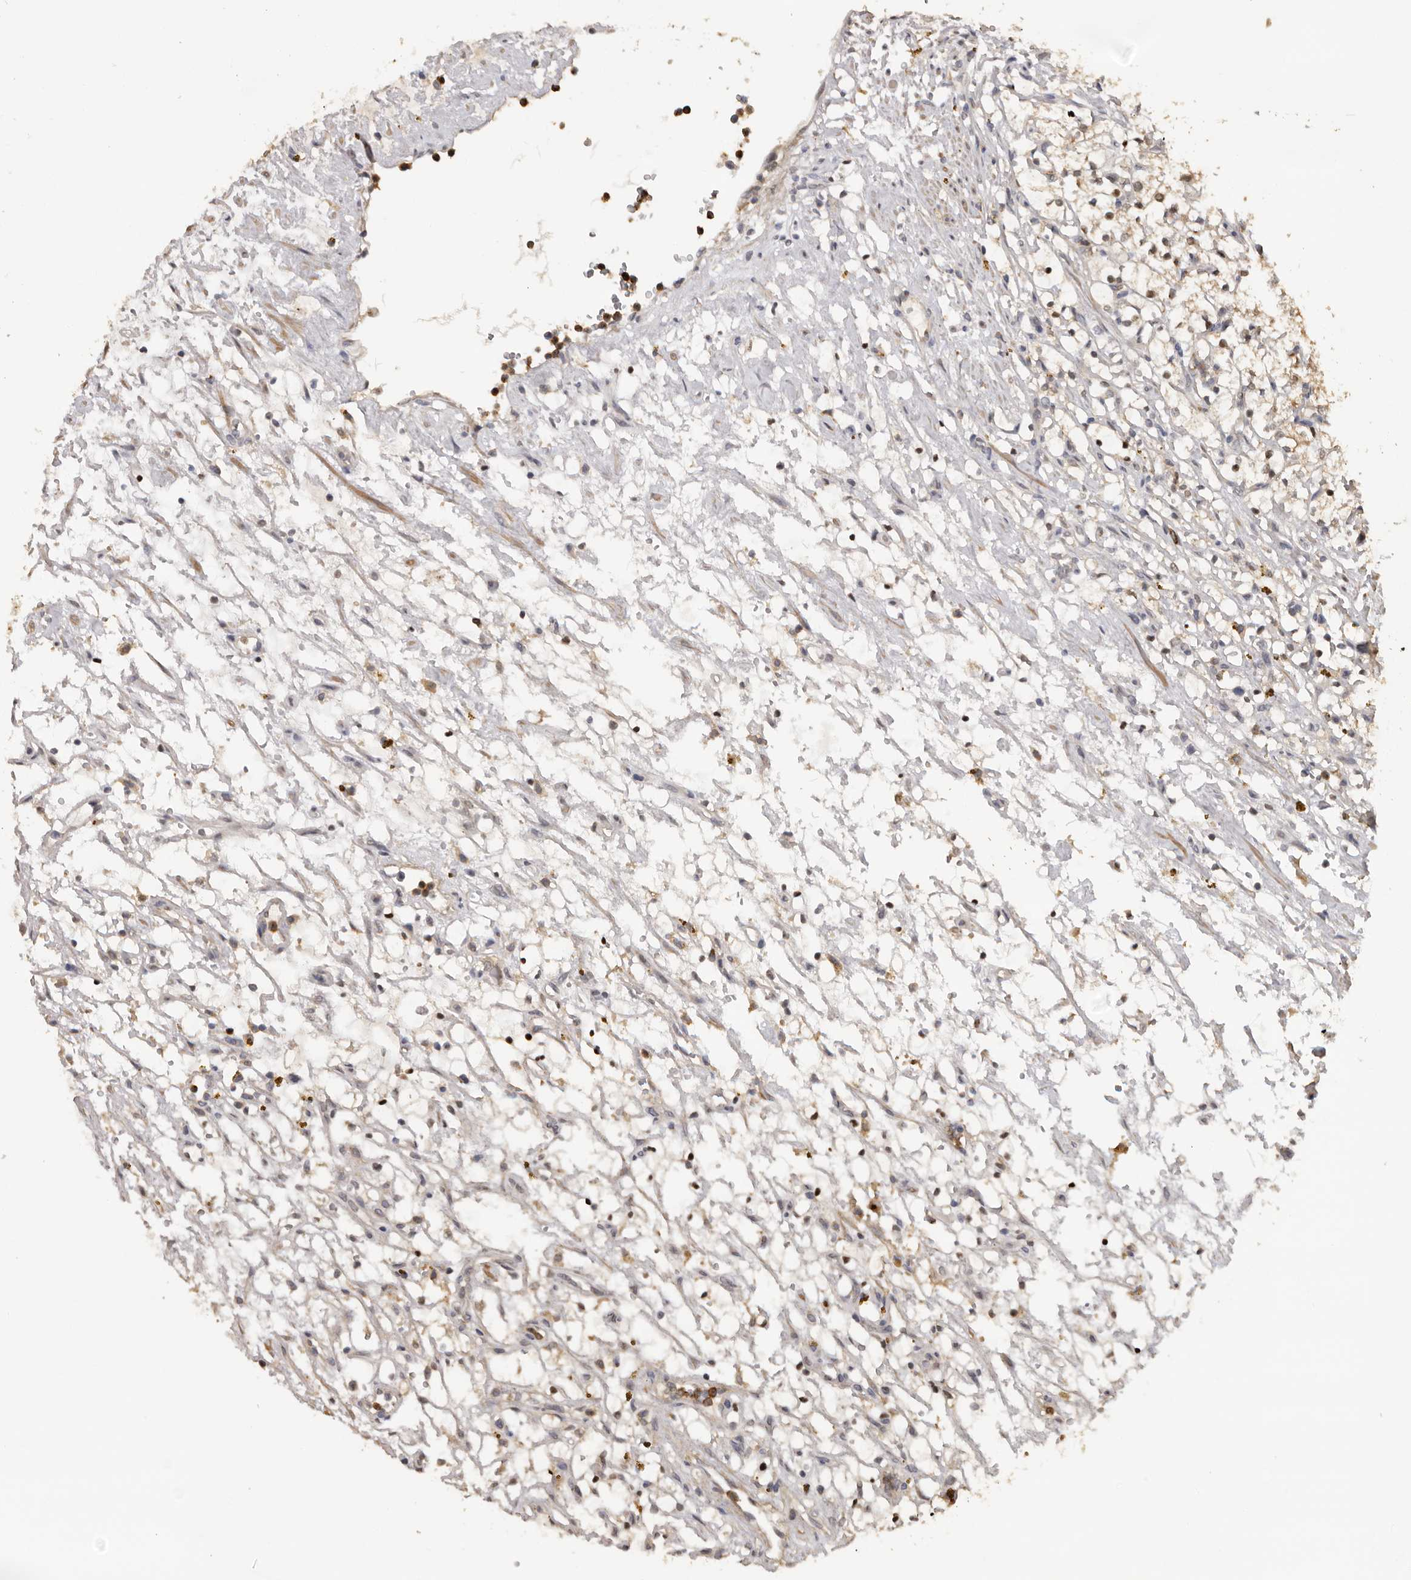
{"staining": {"intensity": "moderate", "quantity": "25%-75%", "location": "cytoplasmic/membranous,nuclear"}, "tissue": "renal cancer", "cell_type": "Tumor cells", "image_type": "cancer", "snomed": [{"axis": "morphology", "description": "Adenocarcinoma, NOS"}, {"axis": "topography", "description": "Kidney"}], "caption": "Renal adenocarcinoma tissue demonstrates moderate cytoplasmic/membranous and nuclear expression in approximately 25%-75% of tumor cells, visualized by immunohistochemistry.", "gene": "KIF2B", "patient": {"sex": "female", "age": 69}}